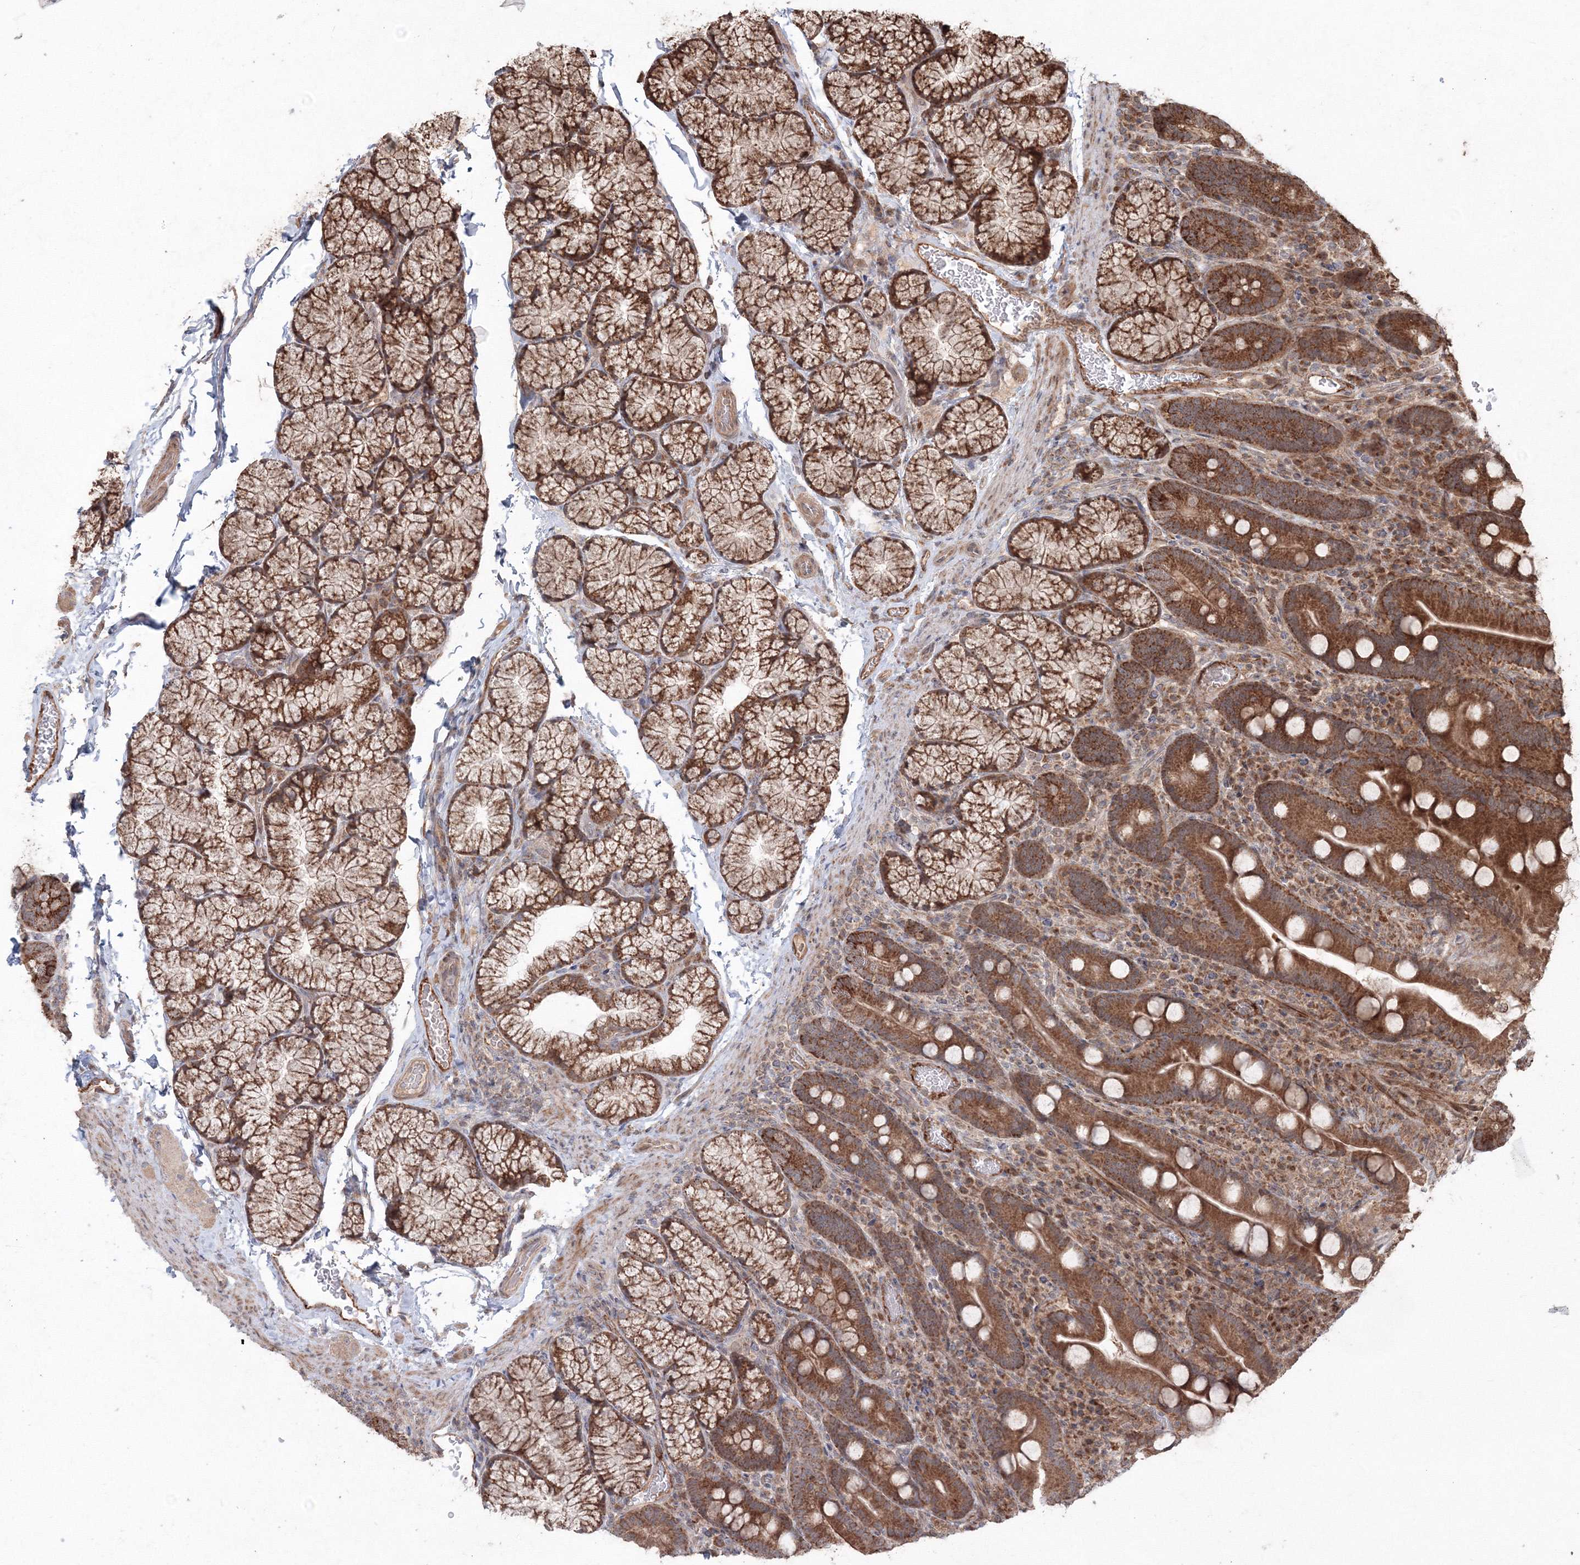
{"staining": {"intensity": "moderate", "quantity": ">75%", "location": "cytoplasmic/membranous"}, "tissue": "duodenum", "cell_type": "Glandular cells", "image_type": "normal", "snomed": [{"axis": "morphology", "description": "Normal tissue, NOS"}, {"axis": "topography", "description": "Duodenum"}], "caption": "Immunohistochemical staining of benign human duodenum displays >75% levels of moderate cytoplasmic/membranous protein positivity in approximately >75% of glandular cells. The staining was performed using DAB (3,3'-diaminobenzidine) to visualize the protein expression in brown, while the nuclei were stained in blue with hematoxylin (Magnification: 20x).", "gene": "ANAPC16", "patient": {"sex": "male", "age": 35}}